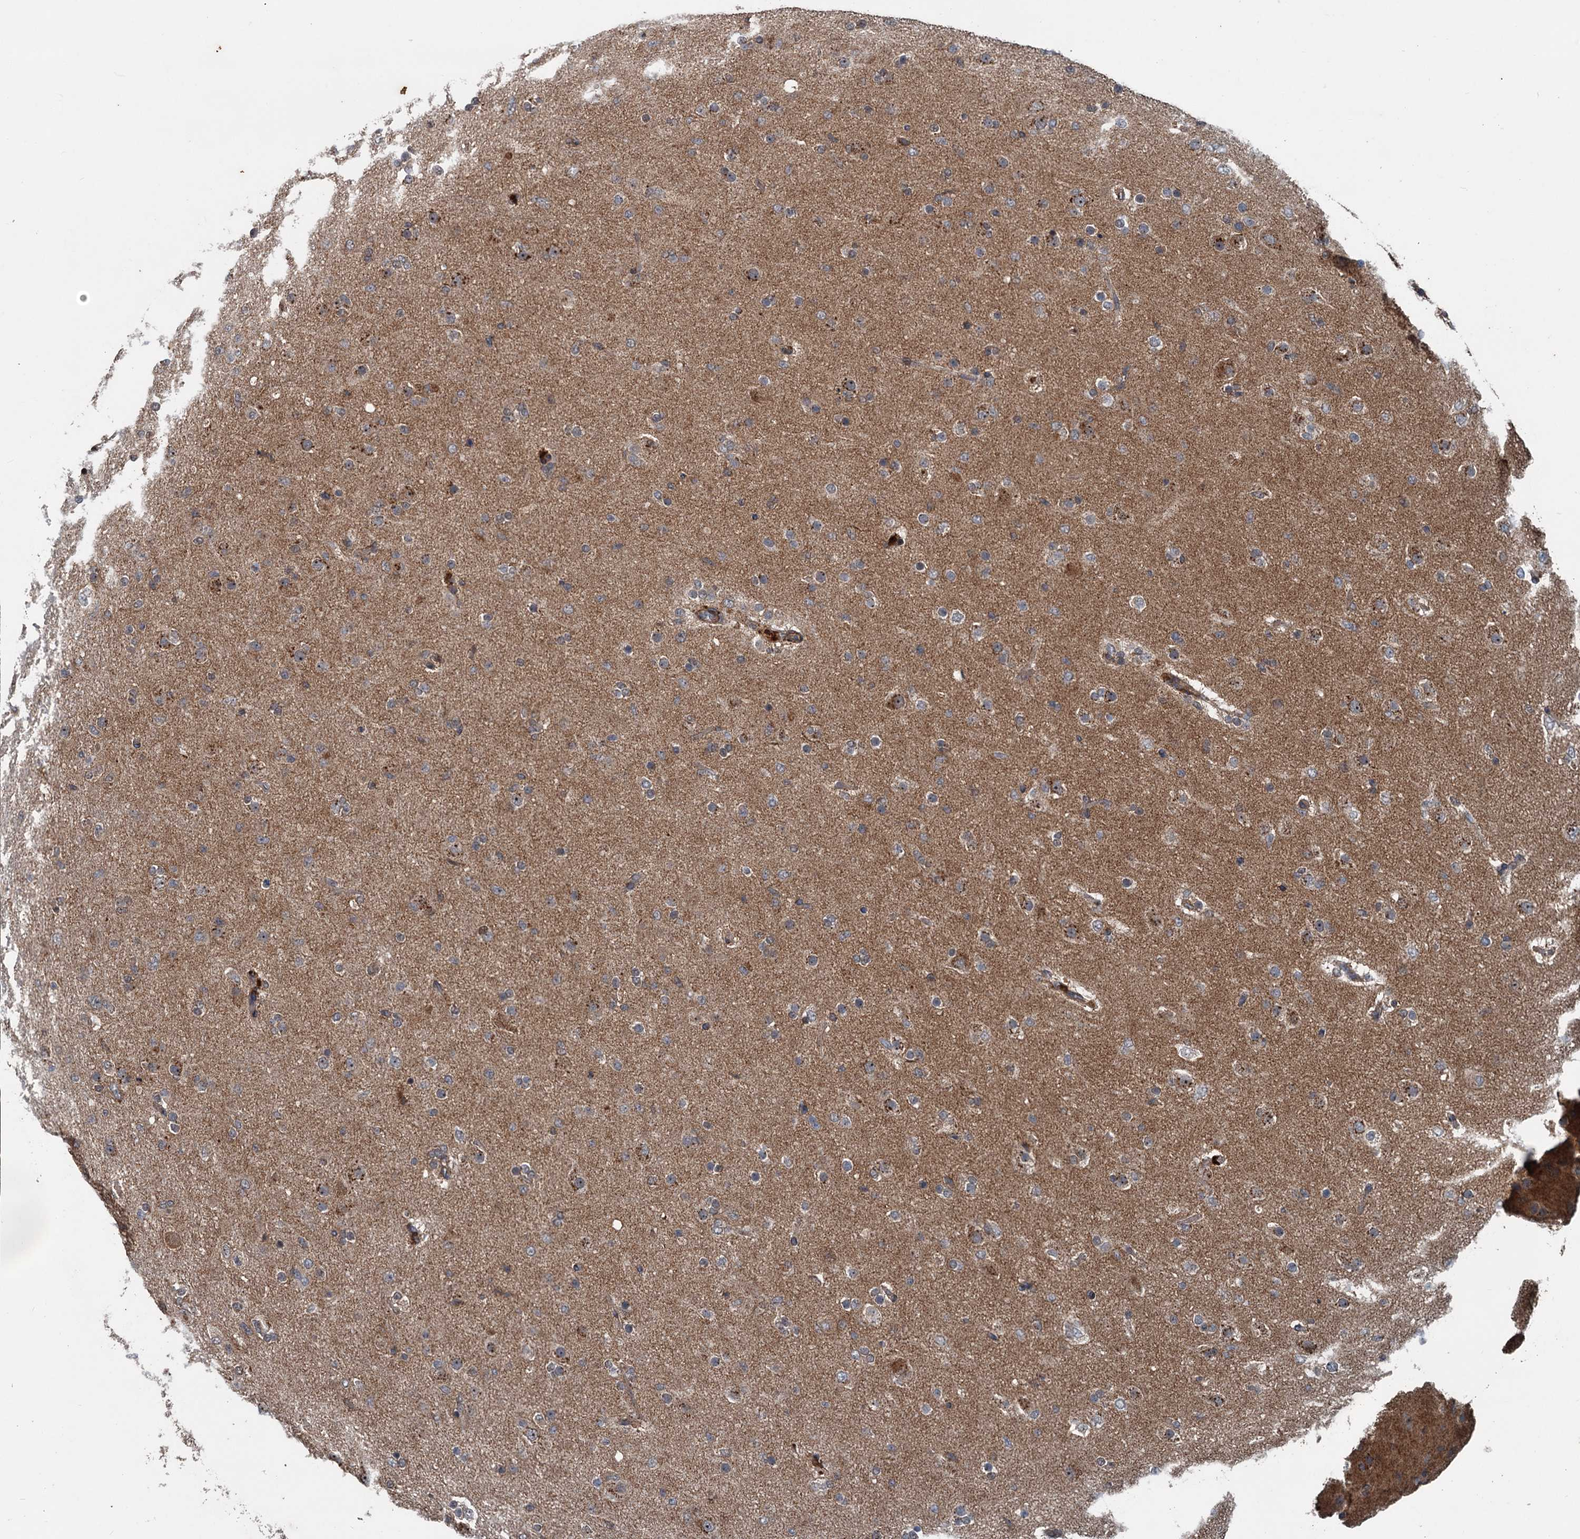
{"staining": {"intensity": "weak", "quantity": "25%-75%", "location": "cytoplasmic/membranous"}, "tissue": "glioma", "cell_type": "Tumor cells", "image_type": "cancer", "snomed": [{"axis": "morphology", "description": "Glioma, malignant, Low grade"}, {"axis": "topography", "description": "Brain"}], "caption": "Glioma stained for a protein (brown) exhibits weak cytoplasmic/membranous positive staining in about 25%-75% of tumor cells.", "gene": "TEDC1", "patient": {"sex": "male", "age": 65}}